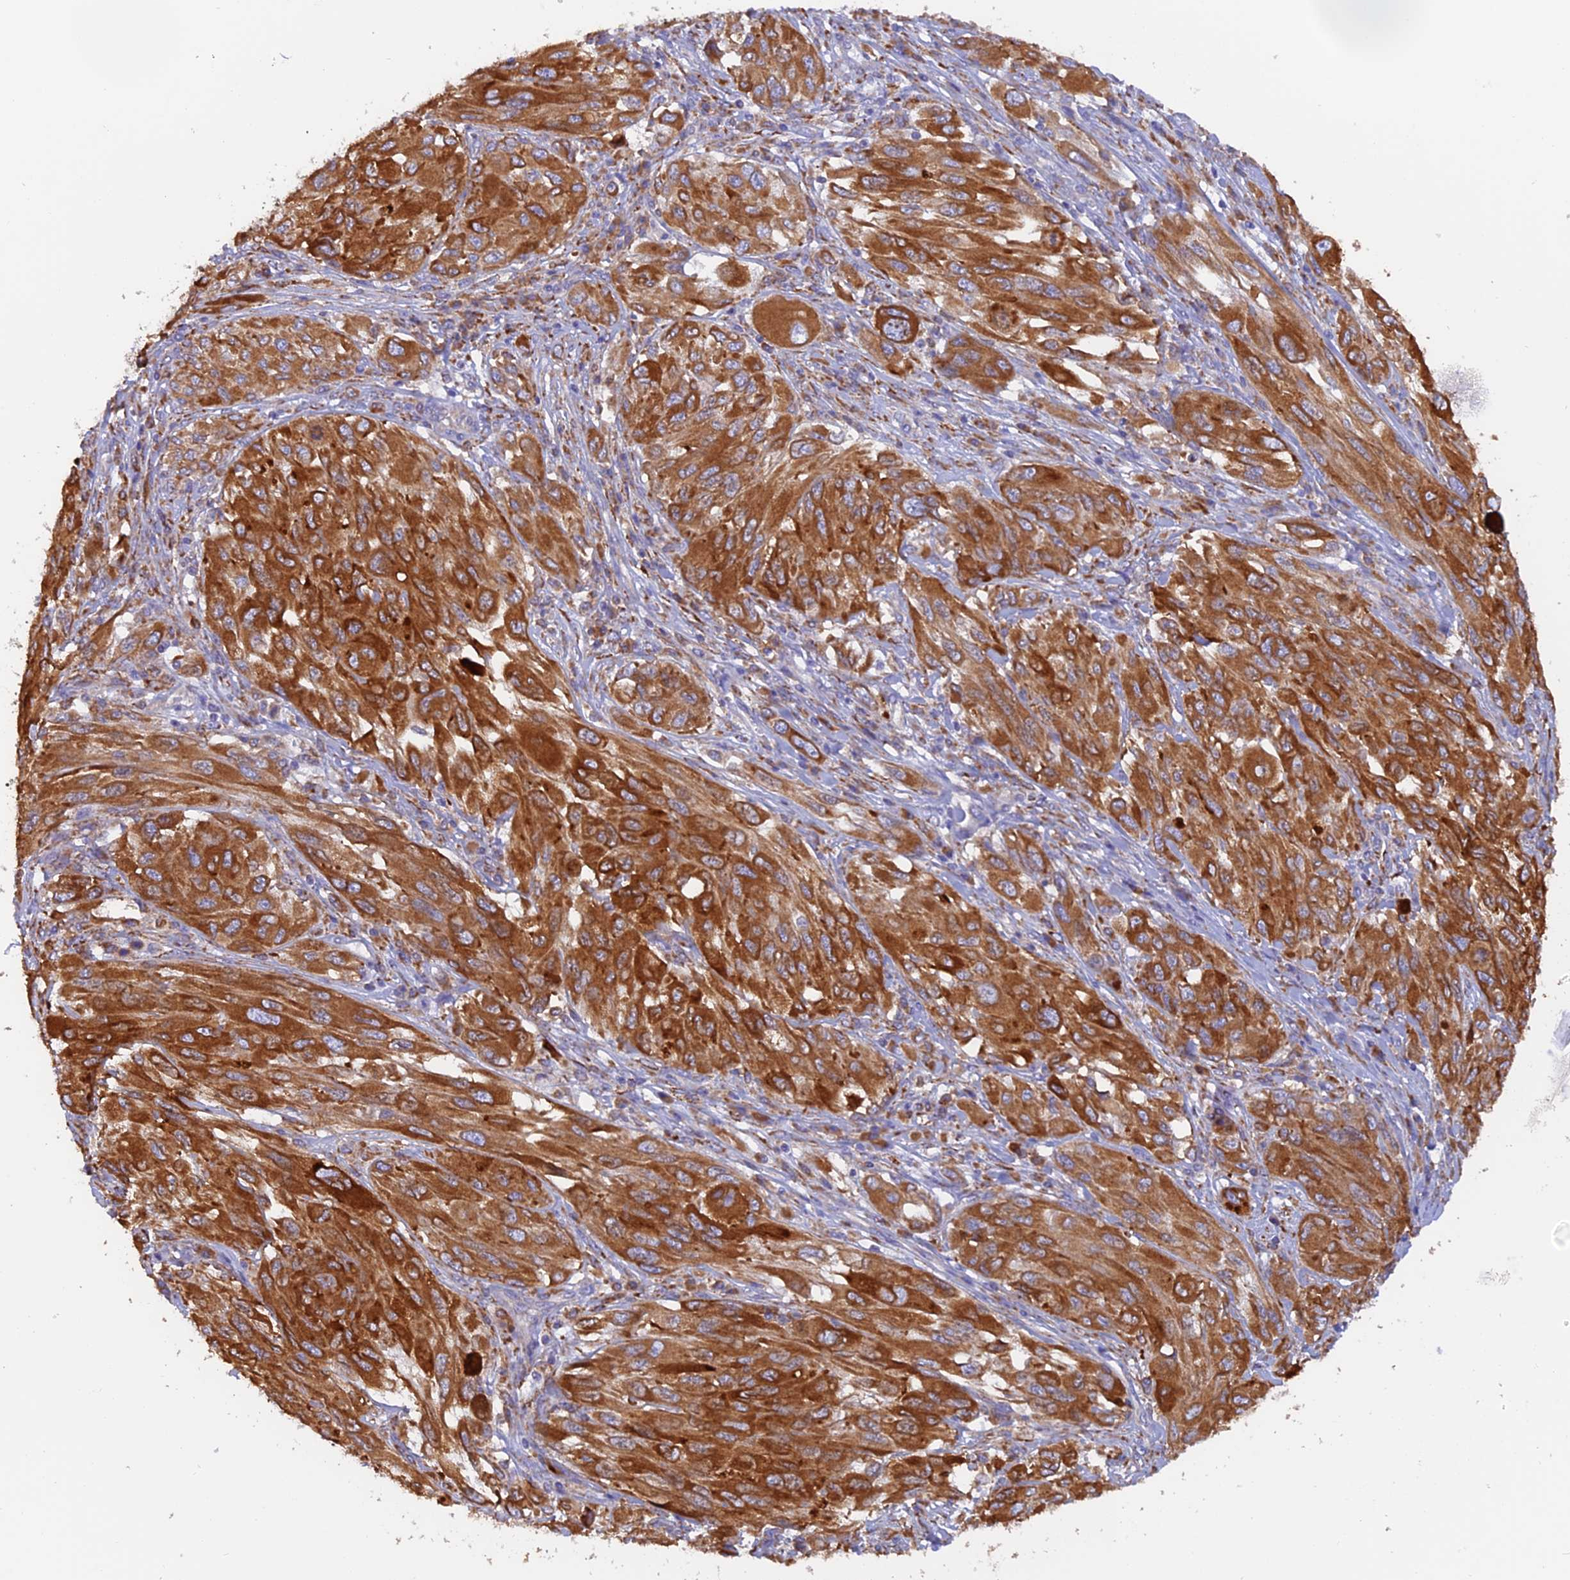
{"staining": {"intensity": "strong", "quantity": ">75%", "location": "cytoplasmic/membranous"}, "tissue": "melanoma", "cell_type": "Tumor cells", "image_type": "cancer", "snomed": [{"axis": "morphology", "description": "Malignant melanoma, NOS"}, {"axis": "topography", "description": "Skin"}], "caption": "This image demonstrates IHC staining of human melanoma, with high strong cytoplasmic/membranous positivity in approximately >75% of tumor cells.", "gene": "VKORC1", "patient": {"sex": "female", "age": 91}}